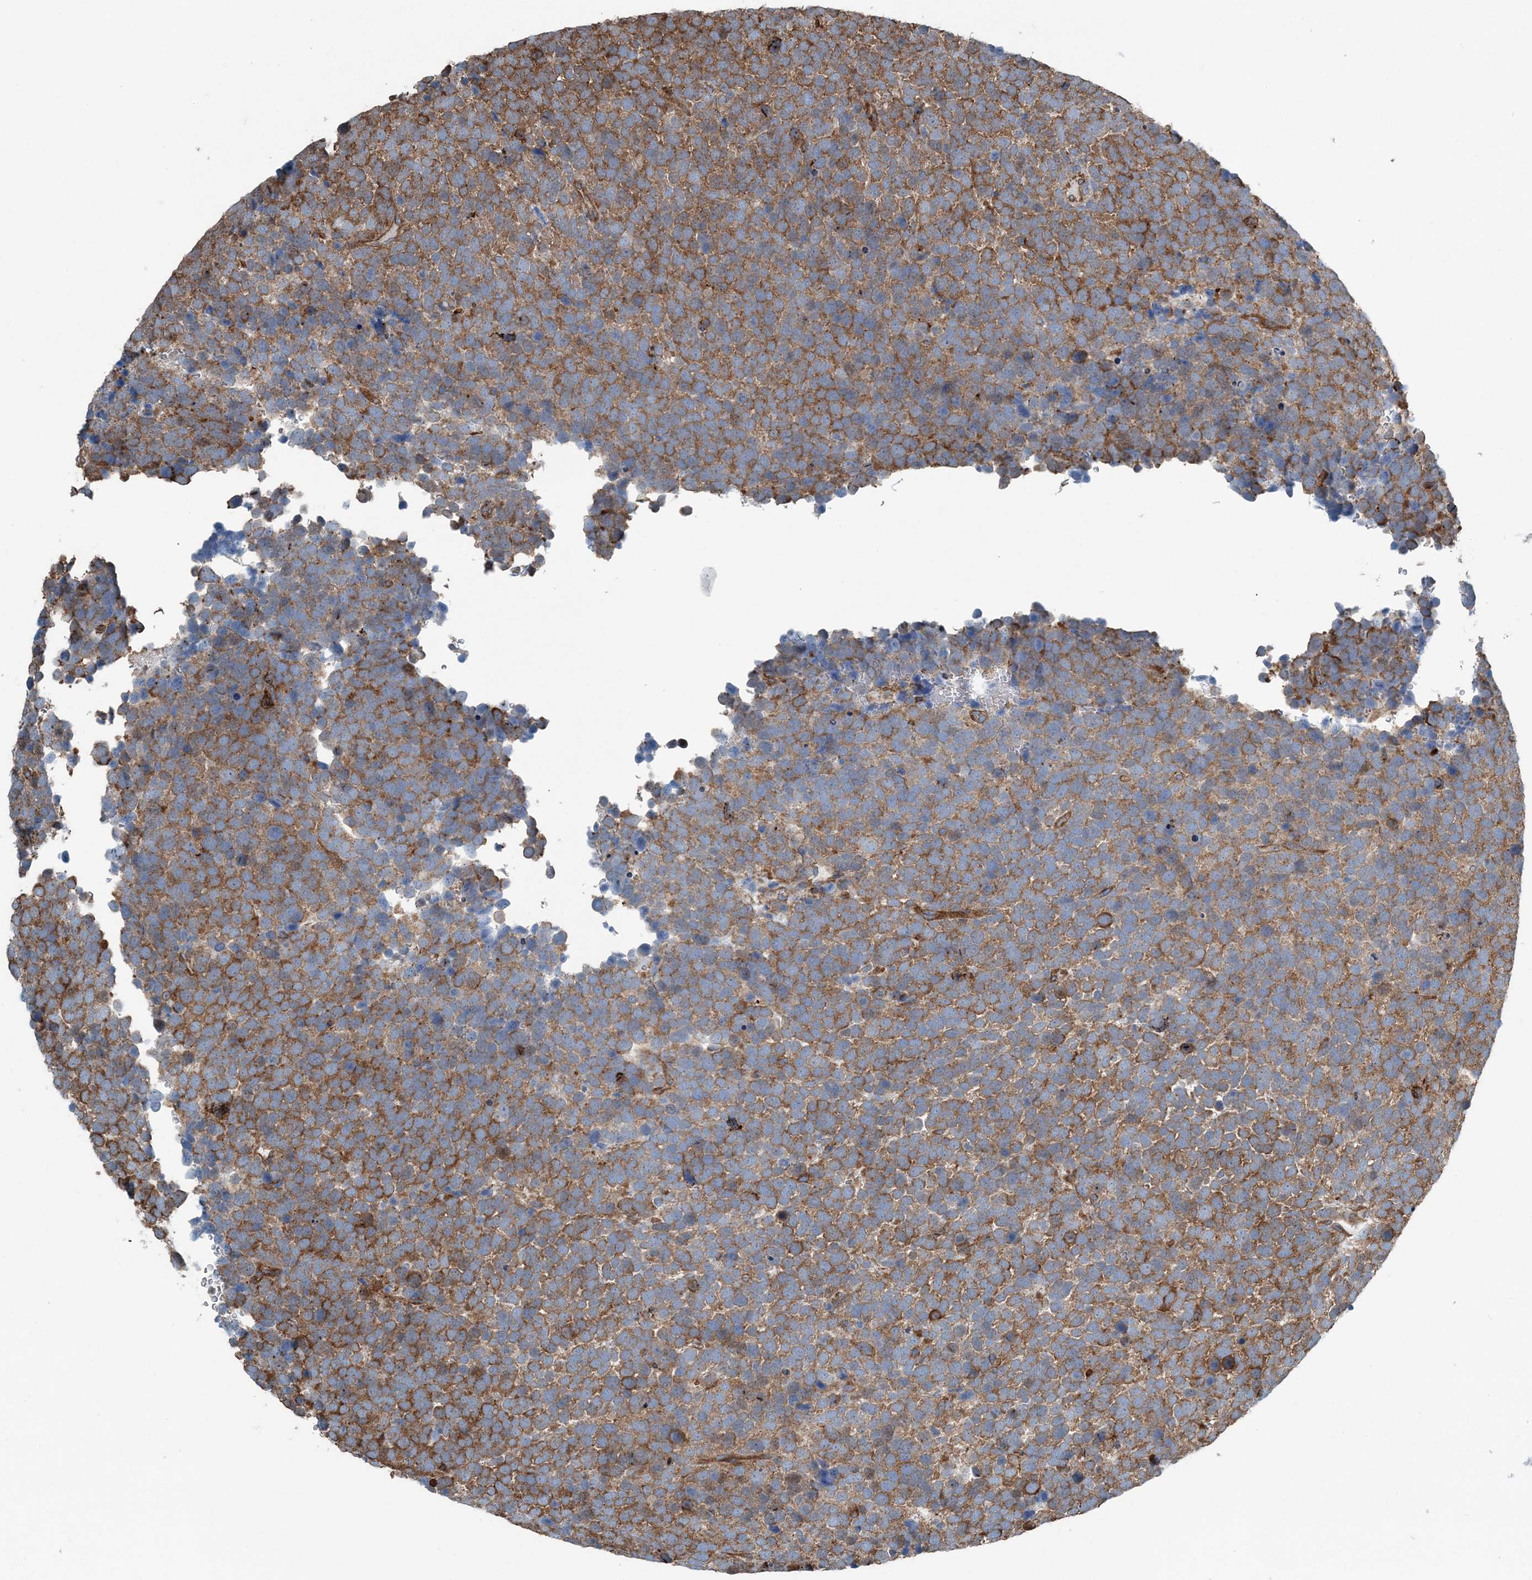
{"staining": {"intensity": "strong", "quantity": ">75%", "location": "cytoplasmic/membranous"}, "tissue": "urothelial cancer", "cell_type": "Tumor cells", "image_type": "cancer", "snomed": [{"axis": "morphology", "description": "Urothelial carcinoma, High grade"}, {"axis": "topography", "description": "Urinary bladder"}], "caption": "DAB immunohistochemical staining of human urothelial carcinoma (high-grade) exhibits strong cytoplasmic/membranous protein positivity in about >75% of tumor cells.", "gene": "CFL1", "patient": {"sex": "female", "age": 82}}